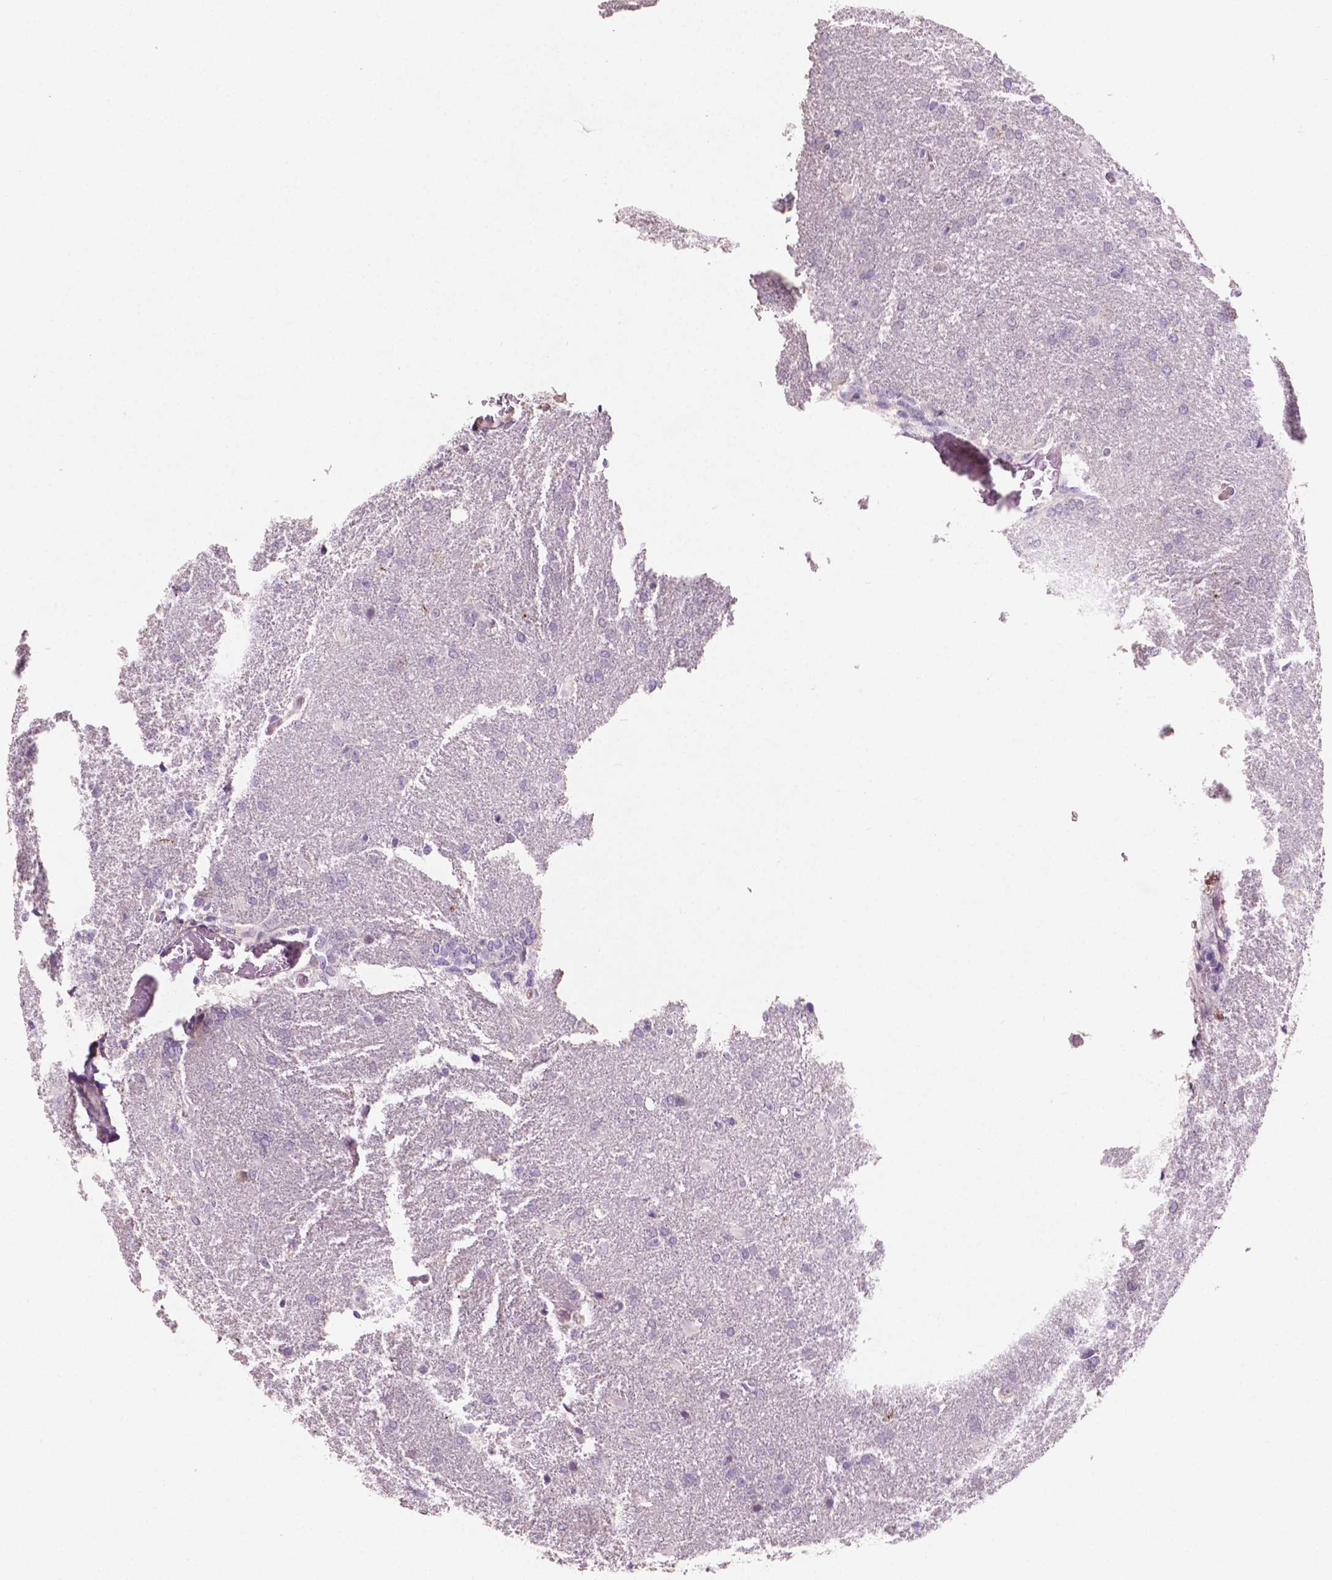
{"staining": {"intensity": "negative", "quantity": "none", "location": "none"}, "tissue": "glioma", "cell_type": "Tumor cells", "image_type": "cancer", "snomed": [{"axis": "morphology", "description": "Glioma, malignant, High grade"}, {"axis": "topography", "description": "Brain"}], "caption": "The micrograph displays no staining of tumor cells in glioma.", "gene": "LRP1B", "patient": {"sex": "male", "age": 68}}